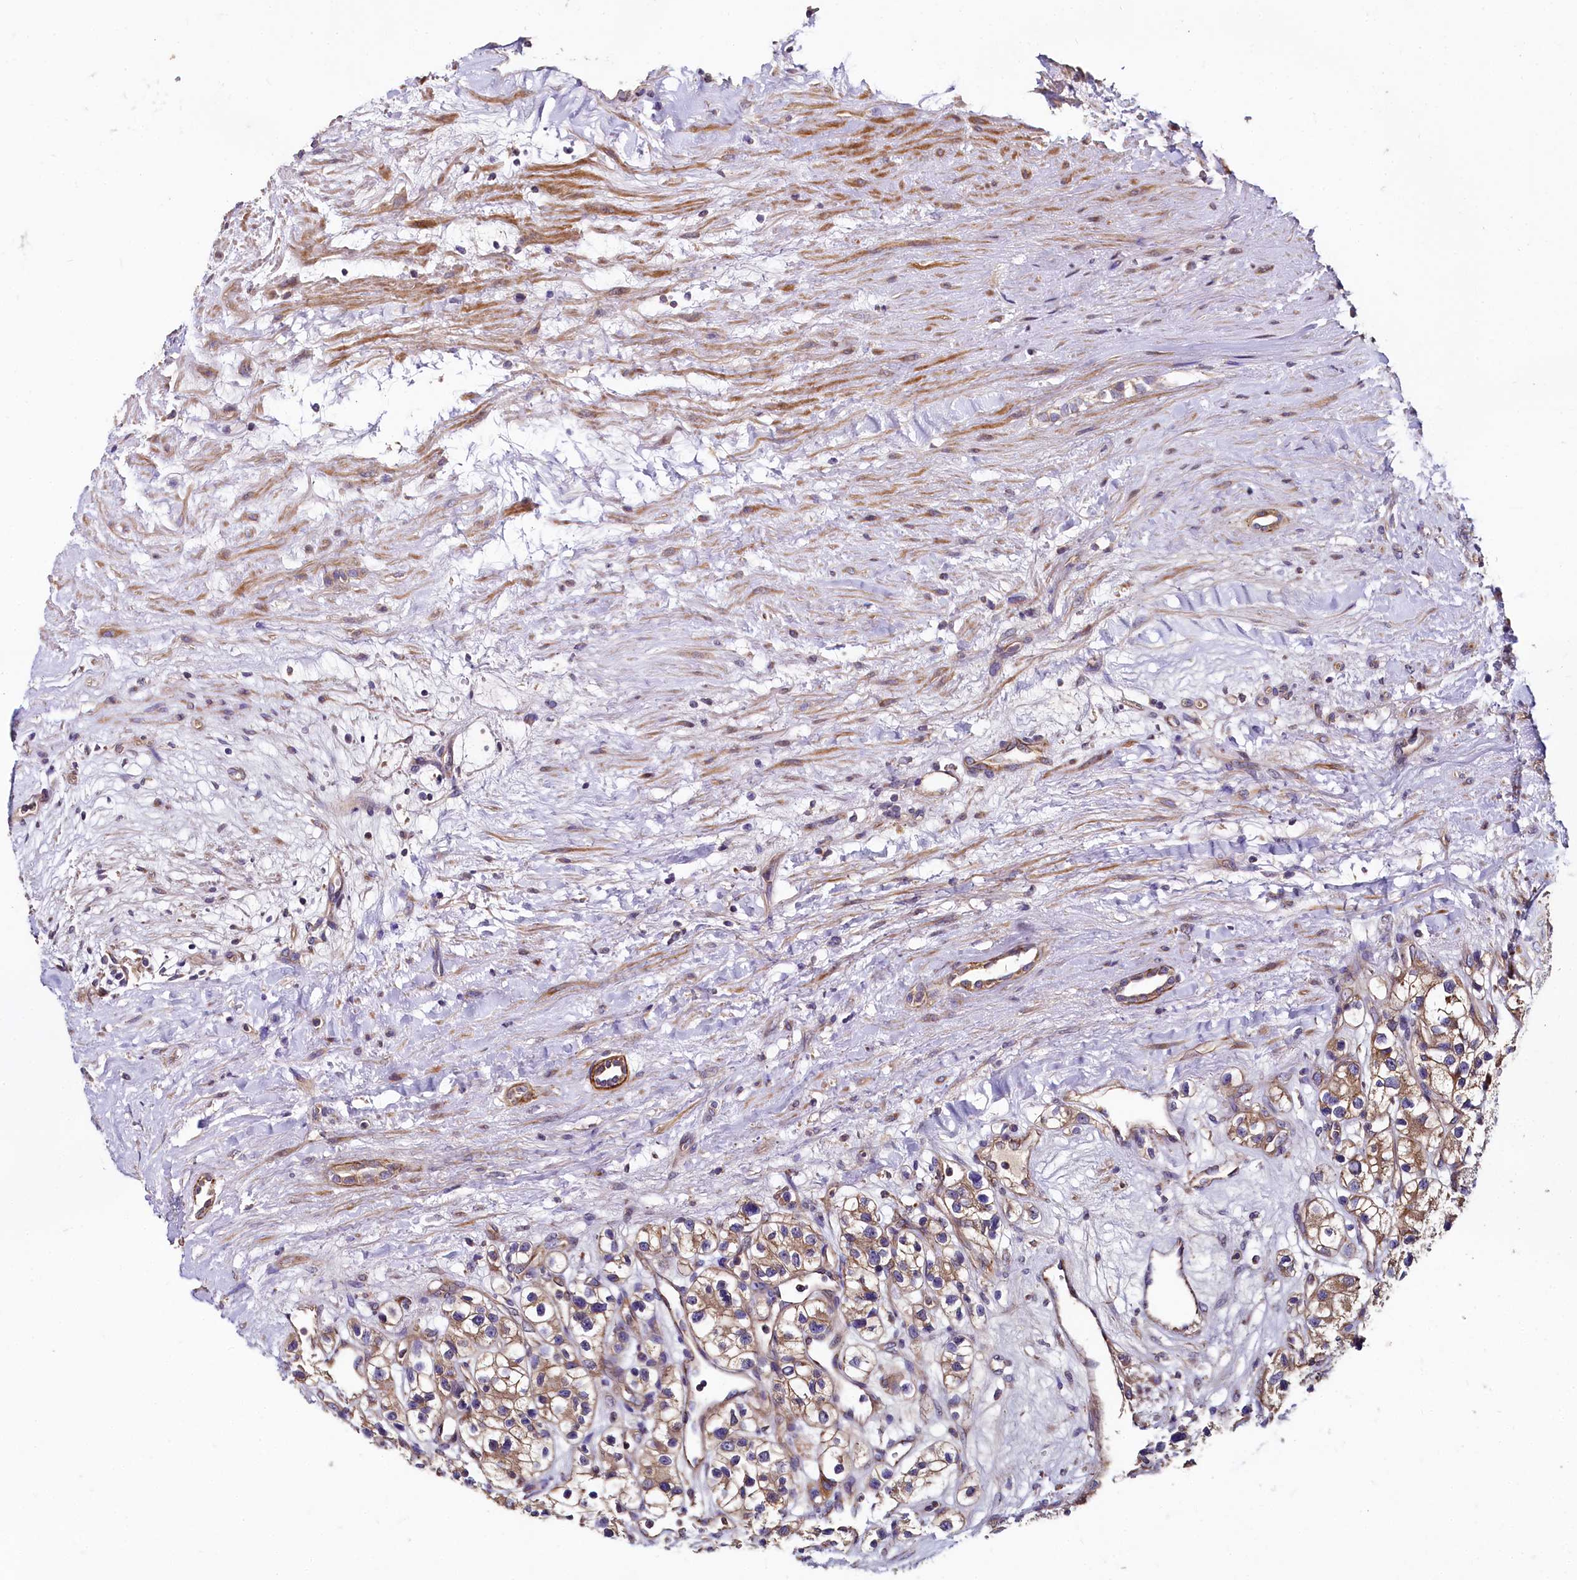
{"staining": {"intensity": "moderate", "quantity": "25%-75%", "location": "cytoplasmic/membranous"}, "tissue": "renal cancer", "cell_type": "Tumor cells", "image_type": "cancer", "snomed": [{"axis": "morphology", "description": "Adenocarcinoma, NOS"}, {"axis": "topography", "description": "Kidney"}], "caption": "A medium amount of moderate cytoplasmic/membranous positivity is present in approximately 25%-75% of tumor cells in adenocarcinoma (renal) tissue. The staining is performed using DAB (3,3'-diaminobenzidine) brown chromogen to label protein expression. The nuclei are counter-stained blue using hematoxylin.", "gene": "SPRYD3", "patient": {"sex": "female", "age": 57}}